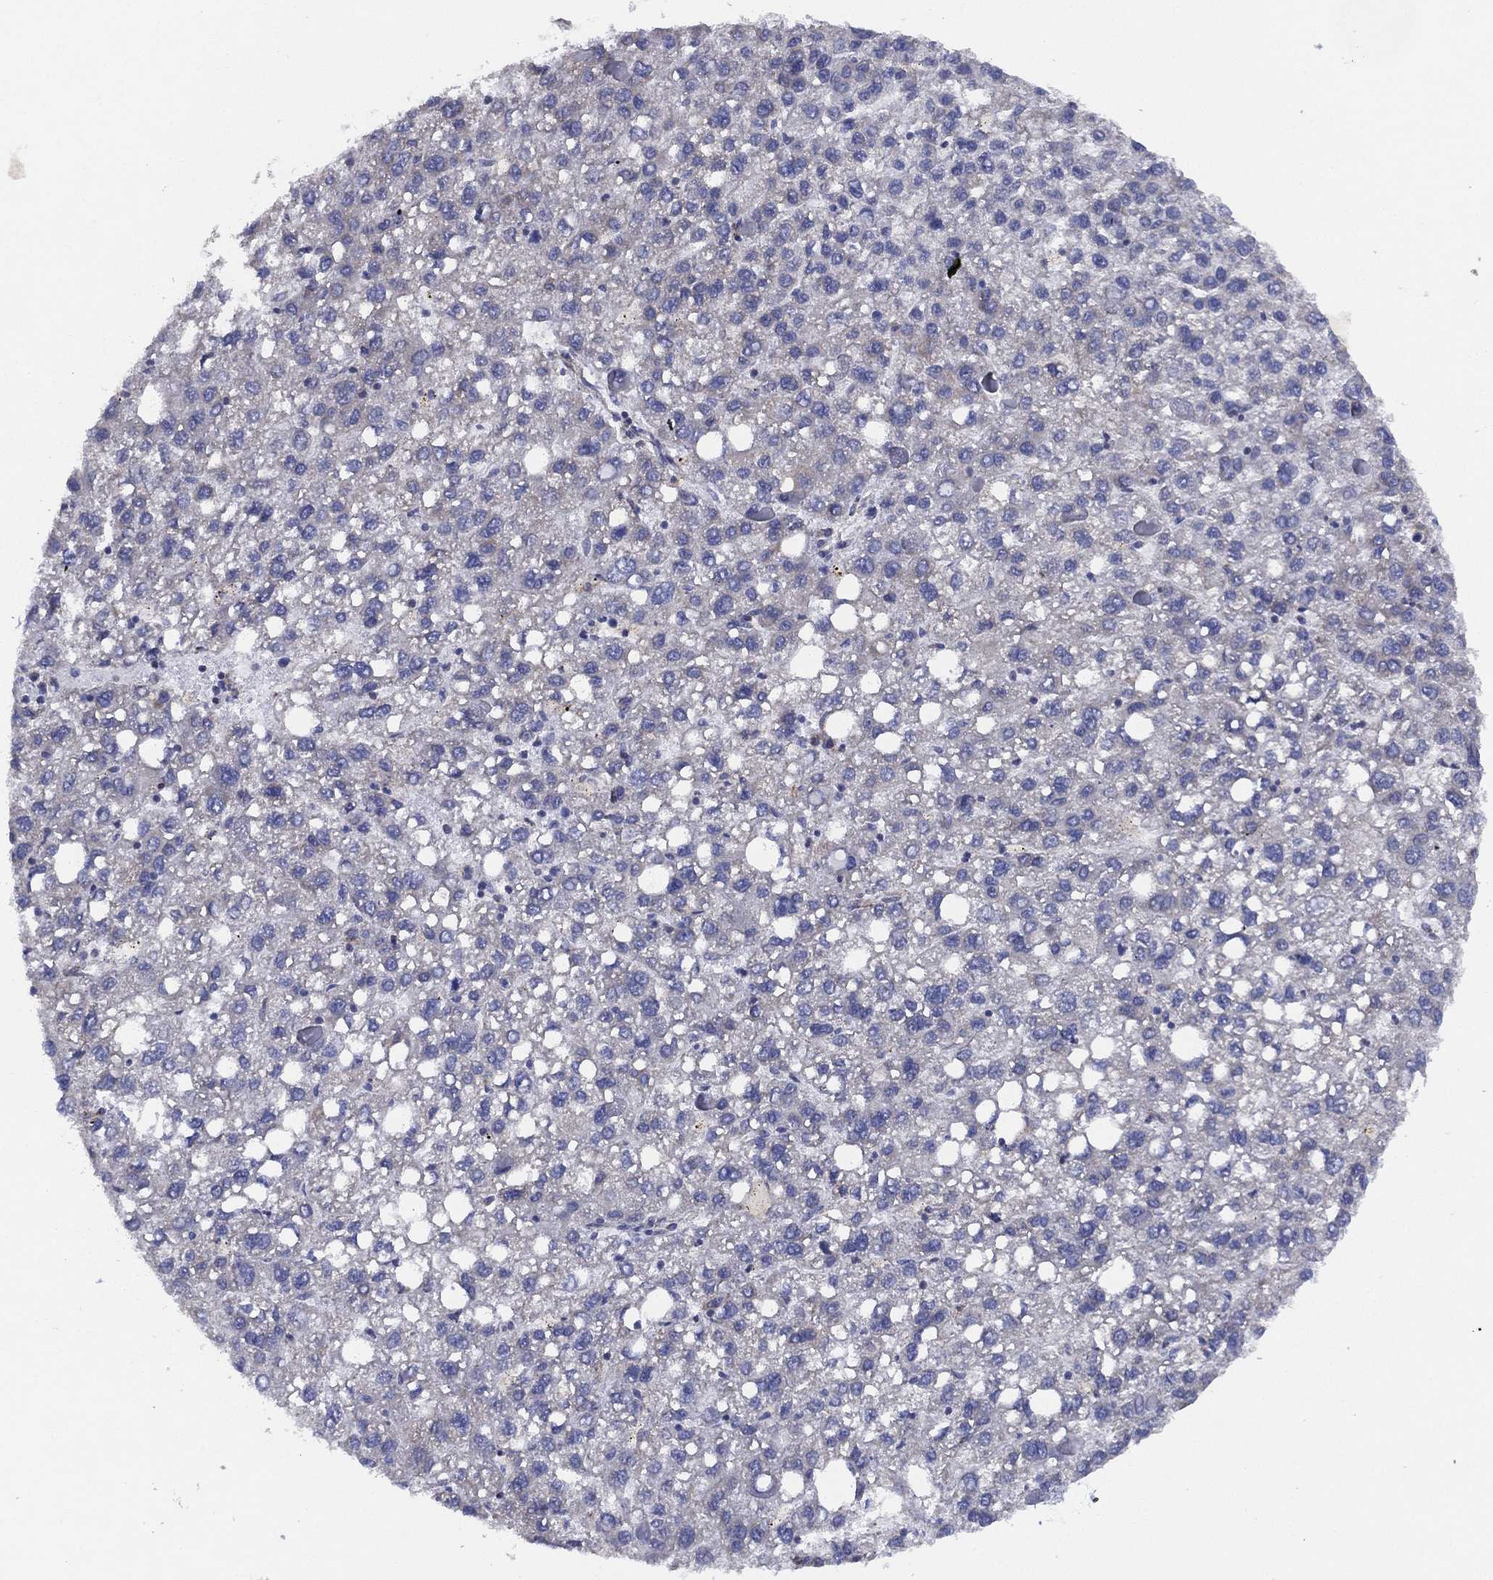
{"staining": {"intensity": "negative", "quantity": "none", "location": "none"}, "tissue": "liver cancer", "cell_type": "Tumor cells", "image_type": "cancer", "snomed": [{"axis": "morphology", "description": "Carcinoma, Hepatocellular, NOS"}, {"axis": "topography", "description": "Liver"}], "caption": "Immunohistochemical staining of human liver cancer (hepatocellular carcinoma) demonstrates no significant staining in tumor cells.", "gene": "ZNF223", "patient": {"sex": "female", "age": 82}}